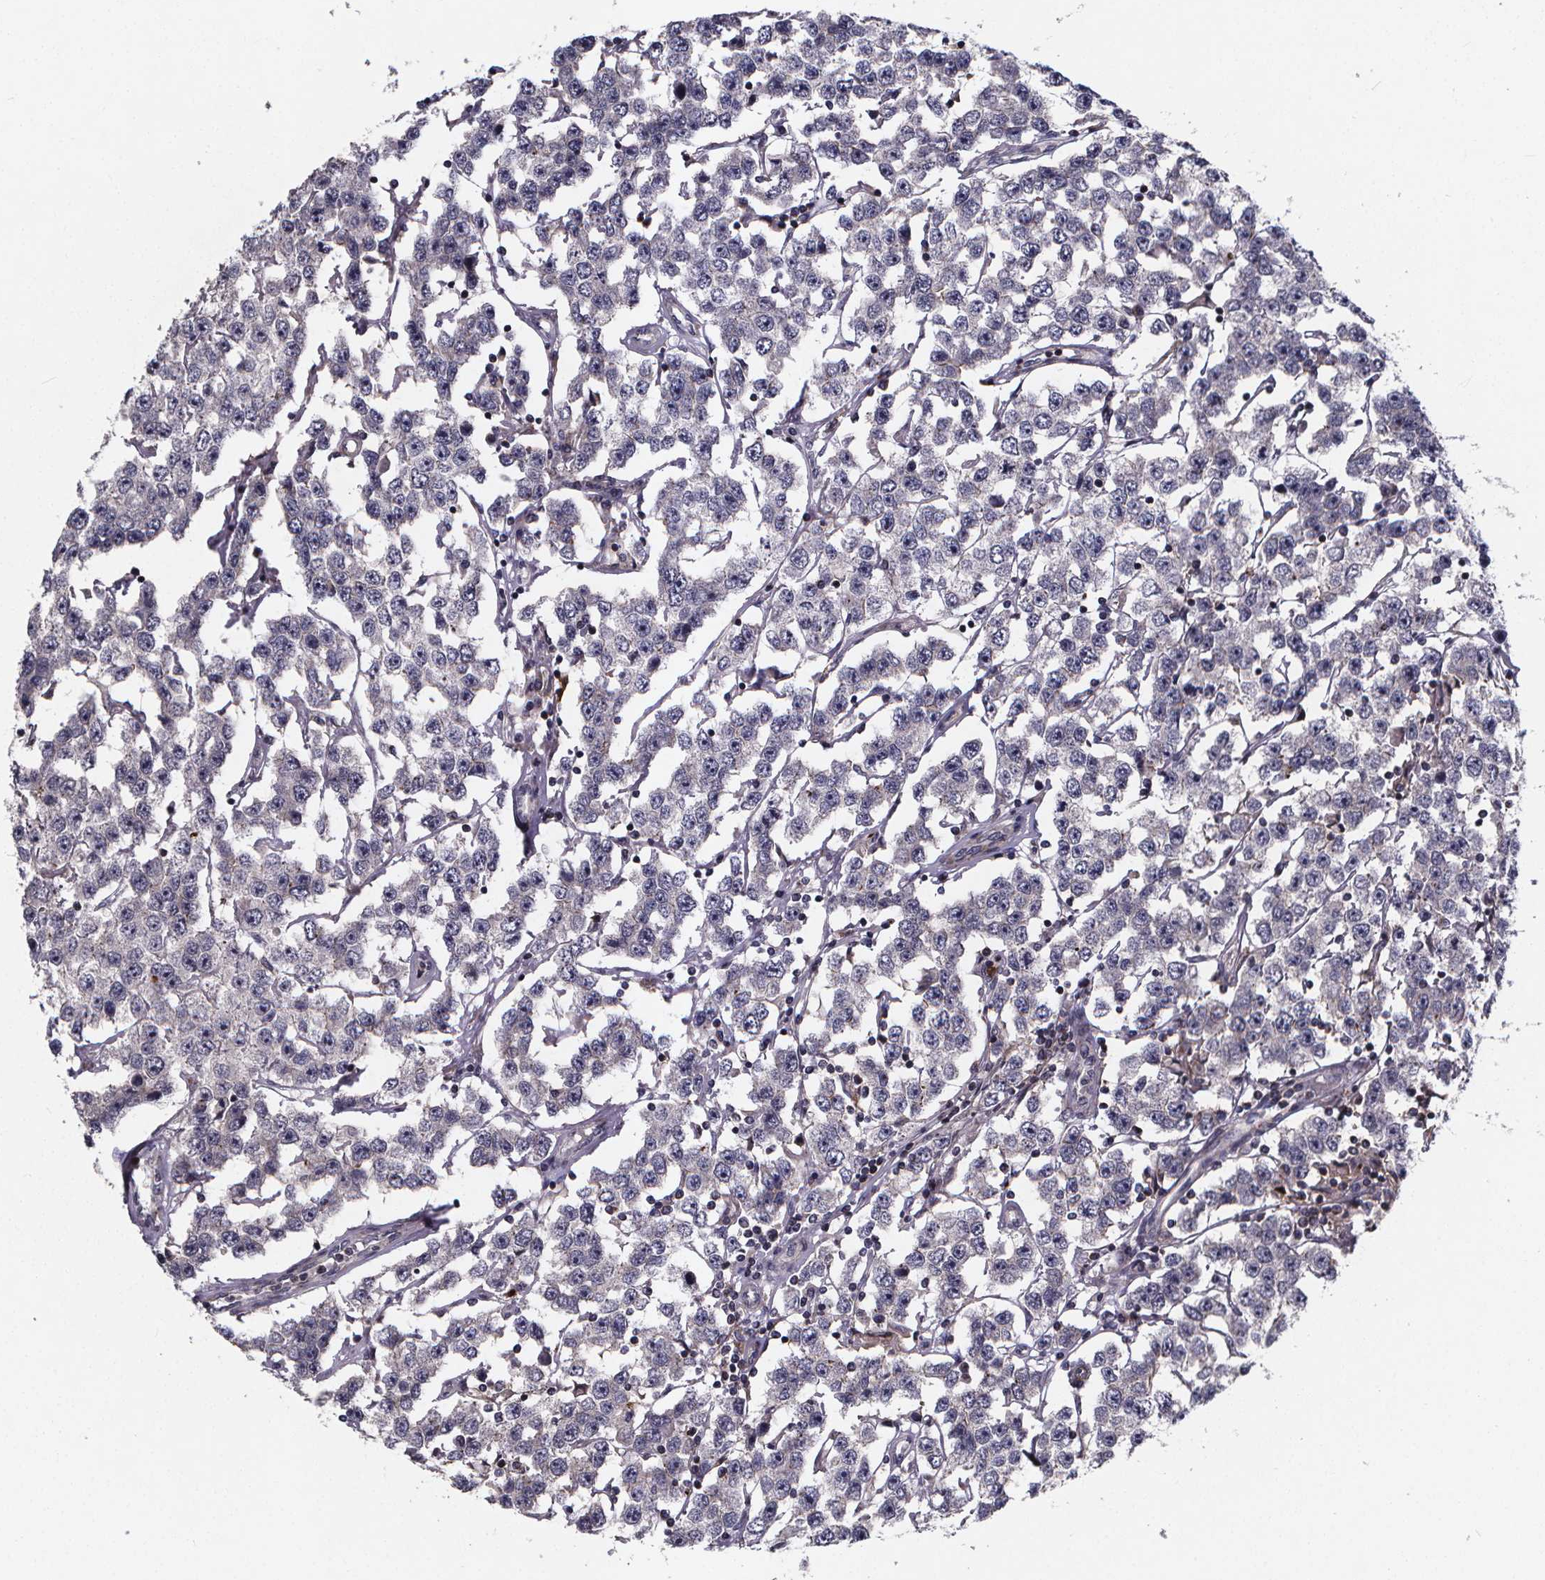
{"staining": {"intensity": "negative", "quantity": "none", "location": "none"}, "tissue": "testis cancer", "cell_type": "Tumor cells", "image_type": "cancer", "snomed": [{"axis": "morphology", "description": "Seminoma, NOS"}, {"axis": "topography", "description": "Testis"}], "caption": "This is an immunohistochemistry photomicrograph of seminoma (testis). There is no expression in tumor cells.", "gene": "FBXW2", "patient": {"sex": "male", "age": 52}}